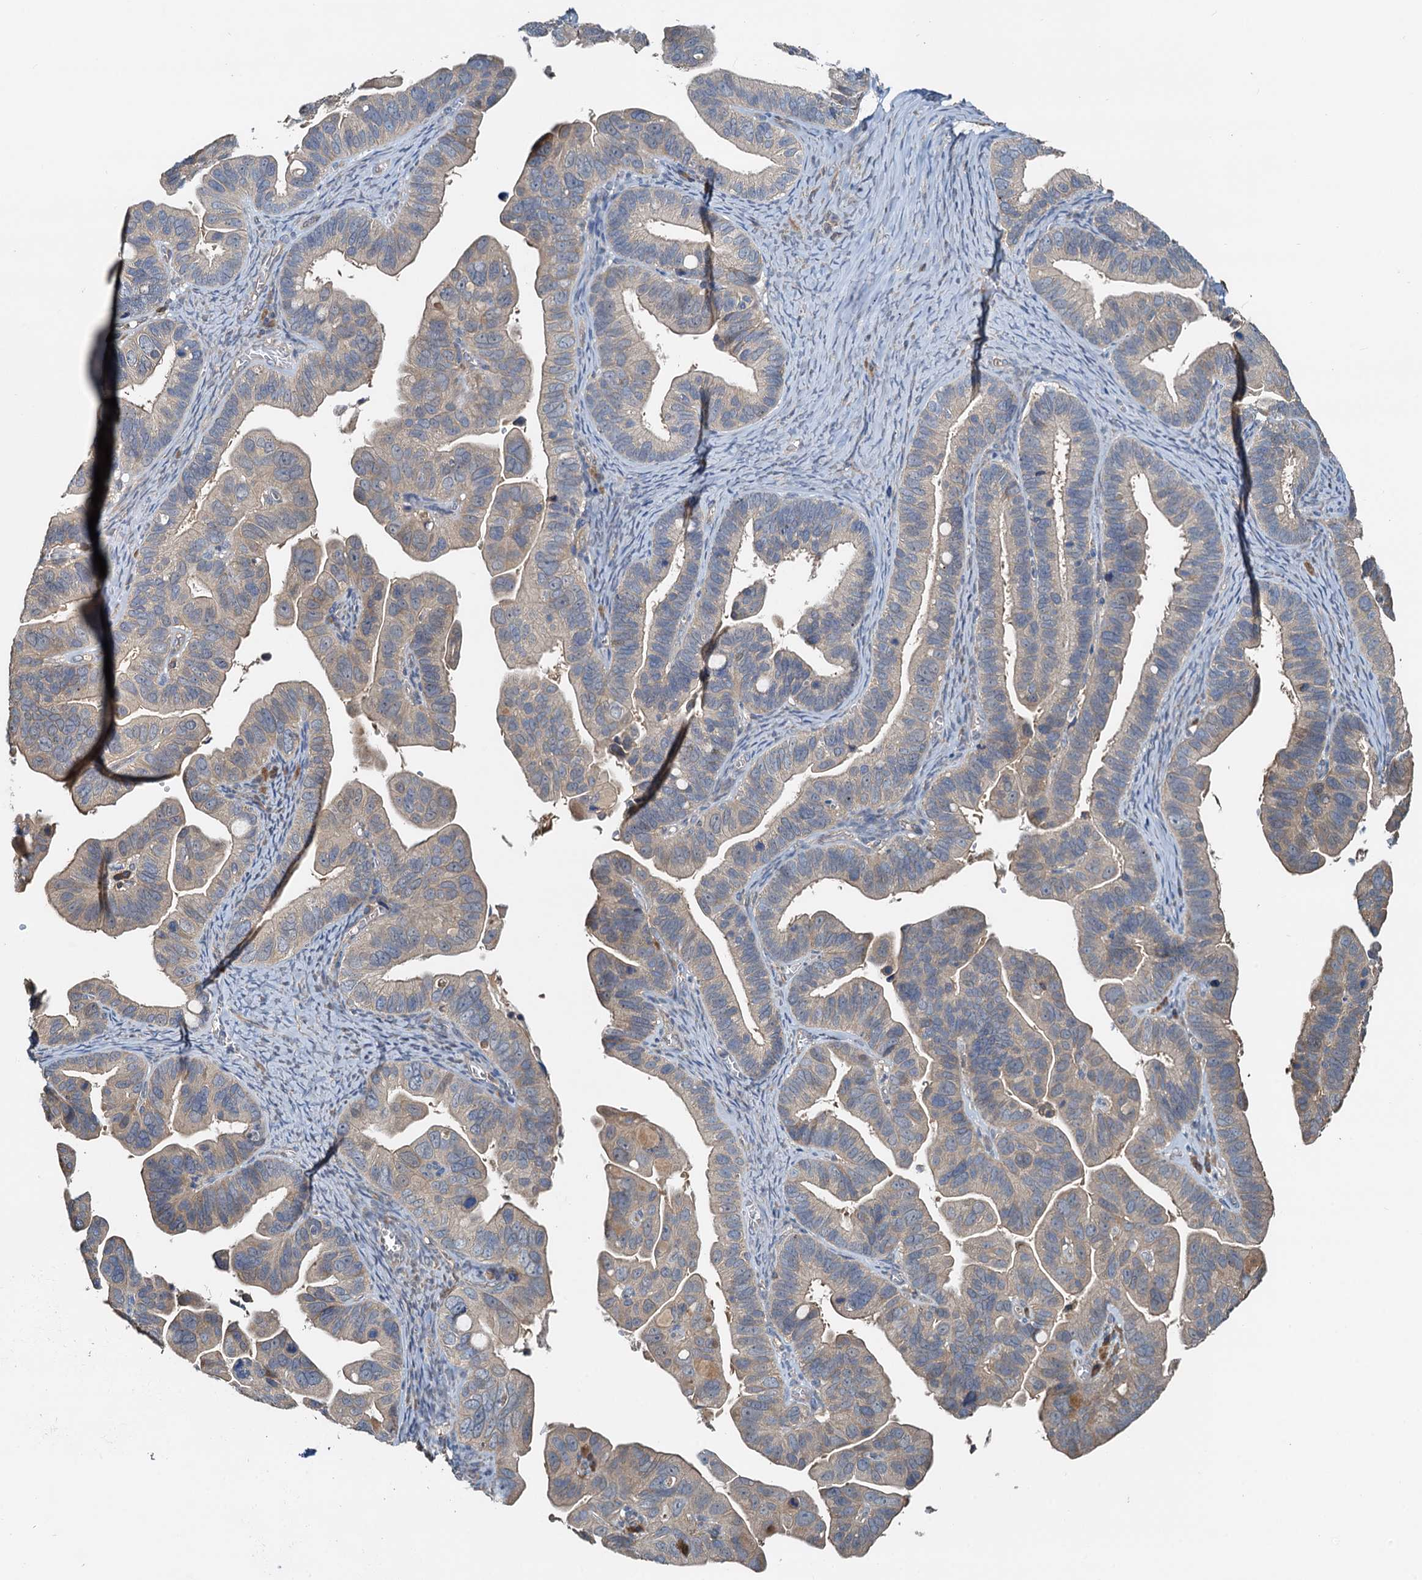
{"staining": {"intensity": "weak", "quantity": "25%-75%", "location": "cytoplasmic/membranous"}, "tissue": "ovarian cancer", "cell_type": "Tumor cells", "image_type": "cancer", "snomed": [{"axis": "morphology", "description": "Cystadenocarcinoma, serous, NOS"}, {"axis": "topography", "description": "Ovary"}], "caption": "The micrograph exhibits a brown stain indicating the presence of a protein in the cytoplasmic/membranous of tumor cells in serous cystadenocarcinoma (ovarian).", "gene": "HYI", "patient": {"sex": "female", "age": 56}}